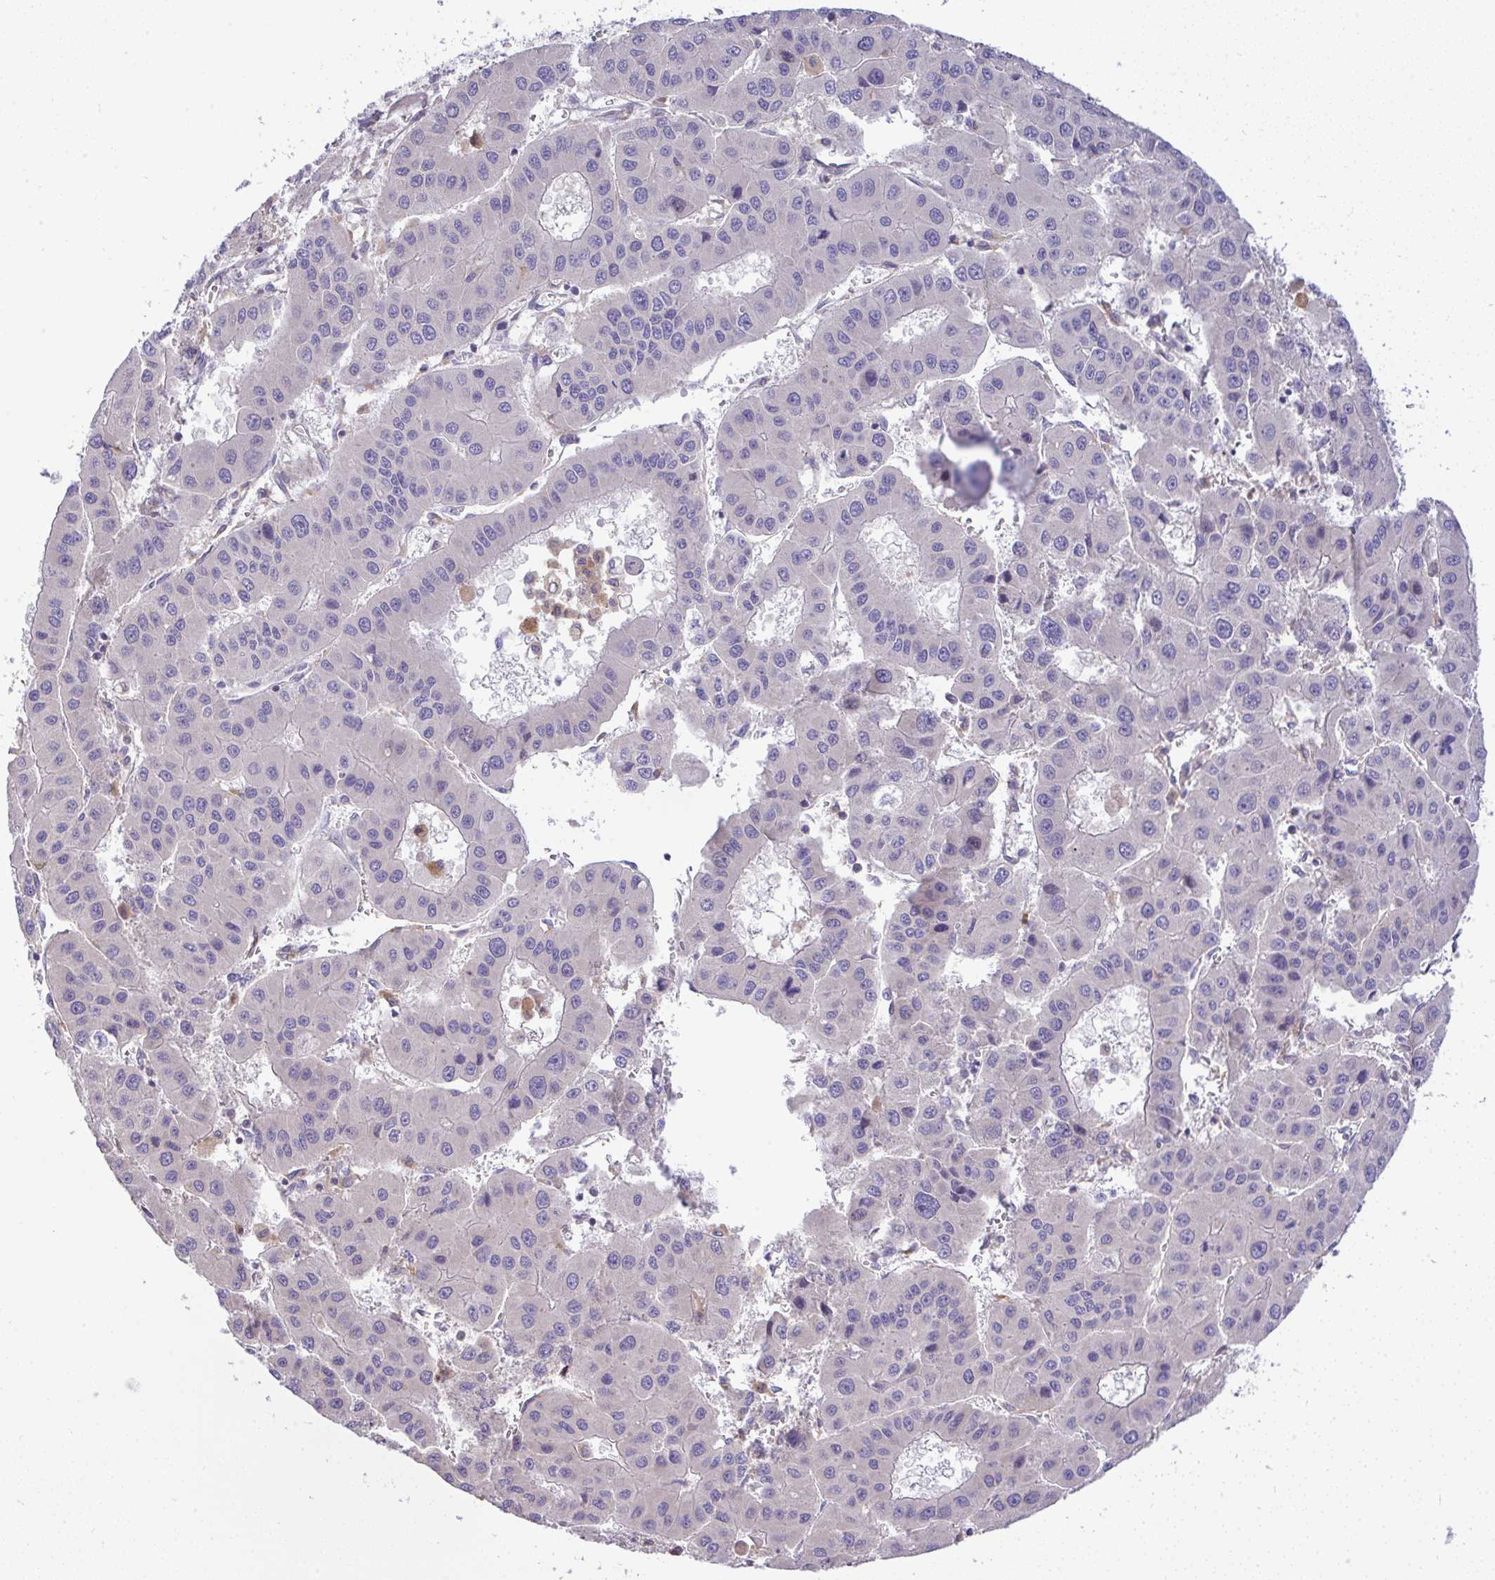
{"staining": {"intensity": "negative", "quantity": "none", "location": "none"}, "tissue": "liver cancer", "cell_type": "Tumor cells", "image_type": "cancer", "snomed": [{"axis": "morphology", "description": "Carcinoma, Hepatocellular, NOS"}, {"axis": "topography", "description": "Liver"}], "caption": "This is a image of immunohistochemistry (IHC) staining of liver cancer, which shows no expression in tumor cells.", "gene": "GRID2", "patient": {"sex": "male", "age": 73}}